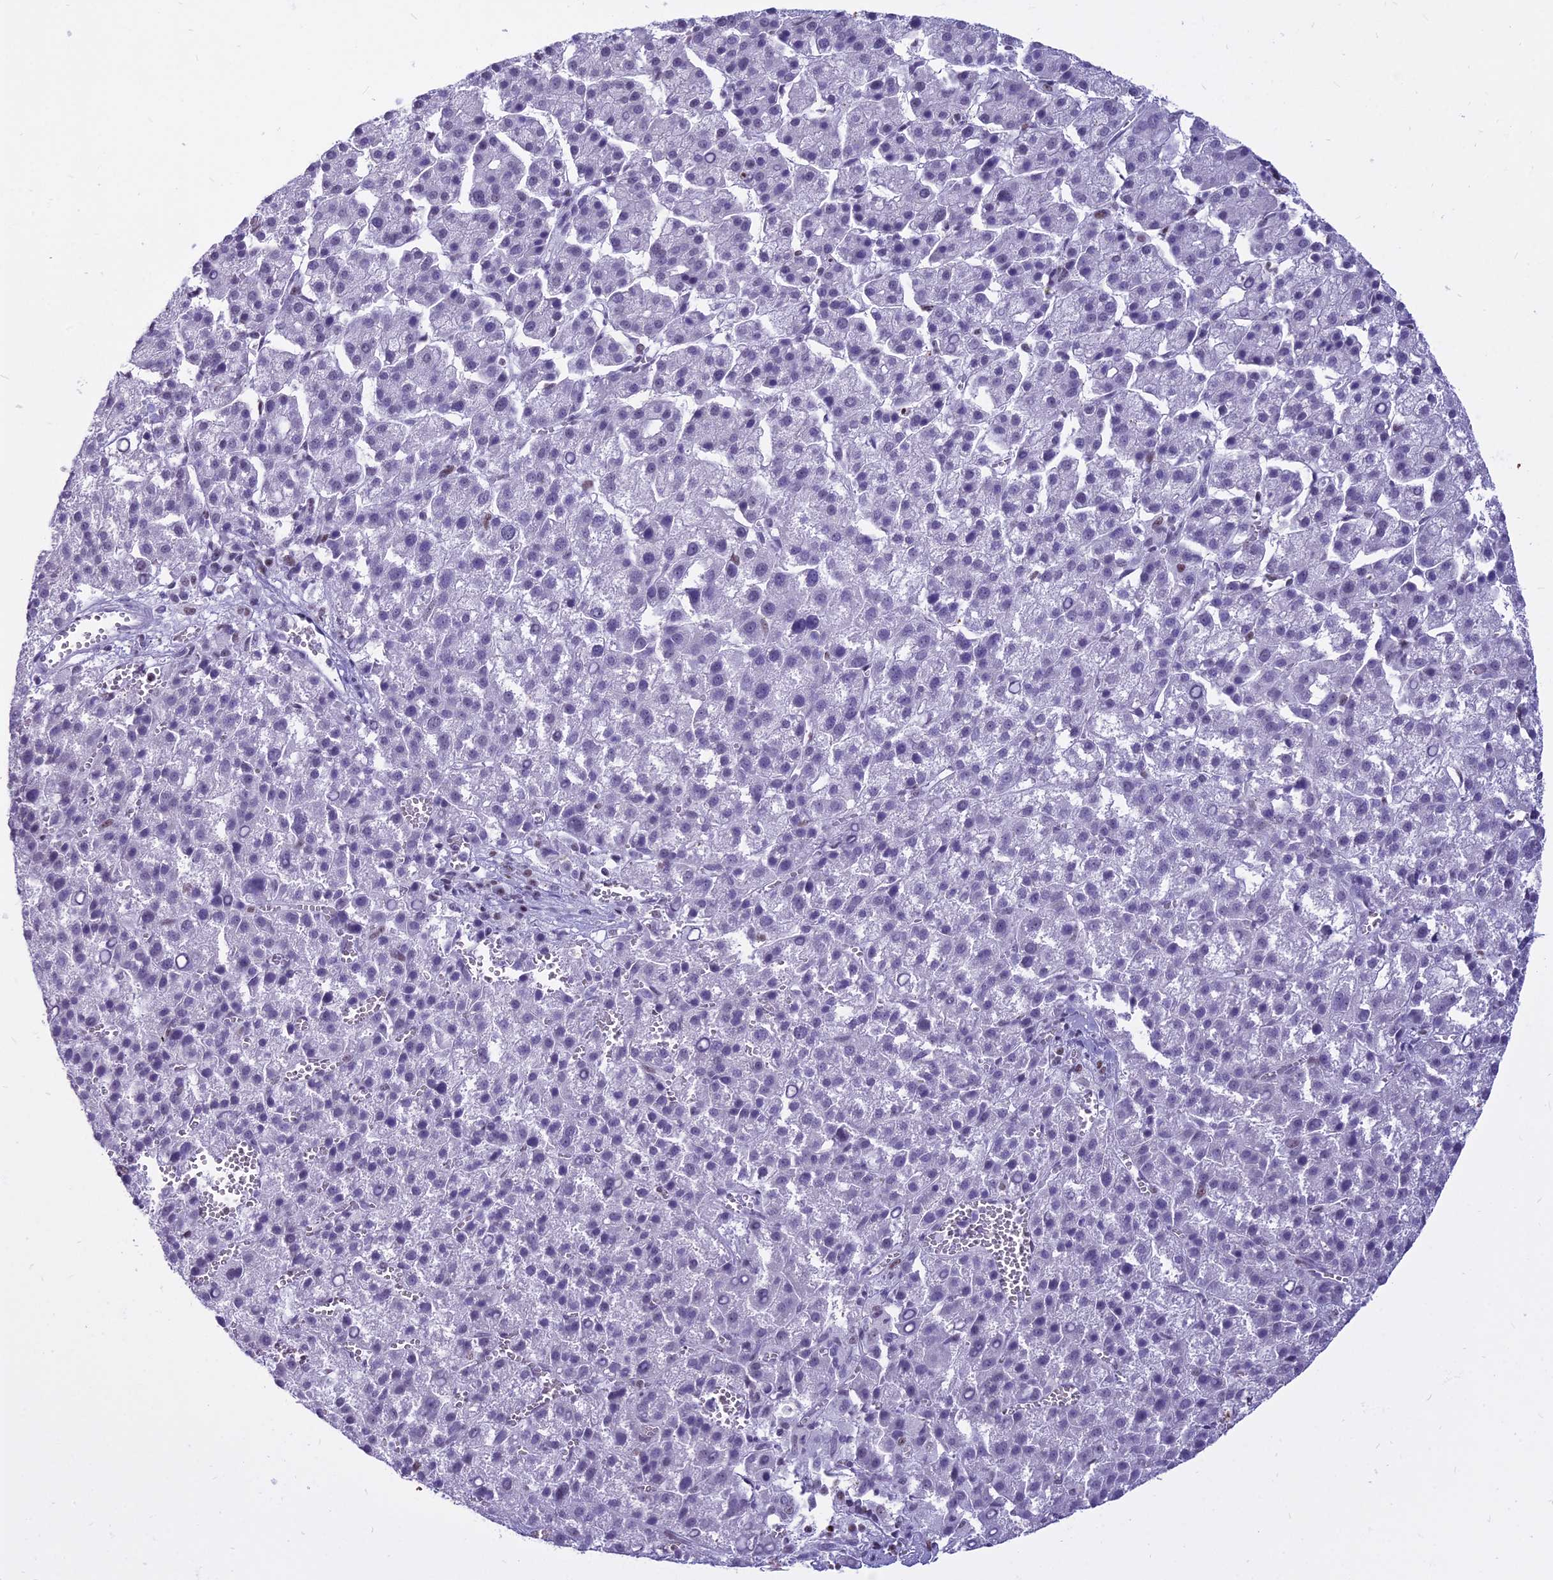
{"staining": {"intensity": "negative", "quantity": "none", "location": "none"}, "tissue": "liver cancer", "cell_type": "Tumor cells", "image_type": "cancer", "snomed": [{"axis": "morphology", "description": "Carcinoma, Hepatocellular, NOS"}, {"axis": "topography", "description": "Liver"}], "caption": "A micrograph of human liver cancer (hepatocellular carcinoma) is negative for staining in tumor cells.", "gene": "PARP1", "patient": {"sex": "female", "age": 58}}